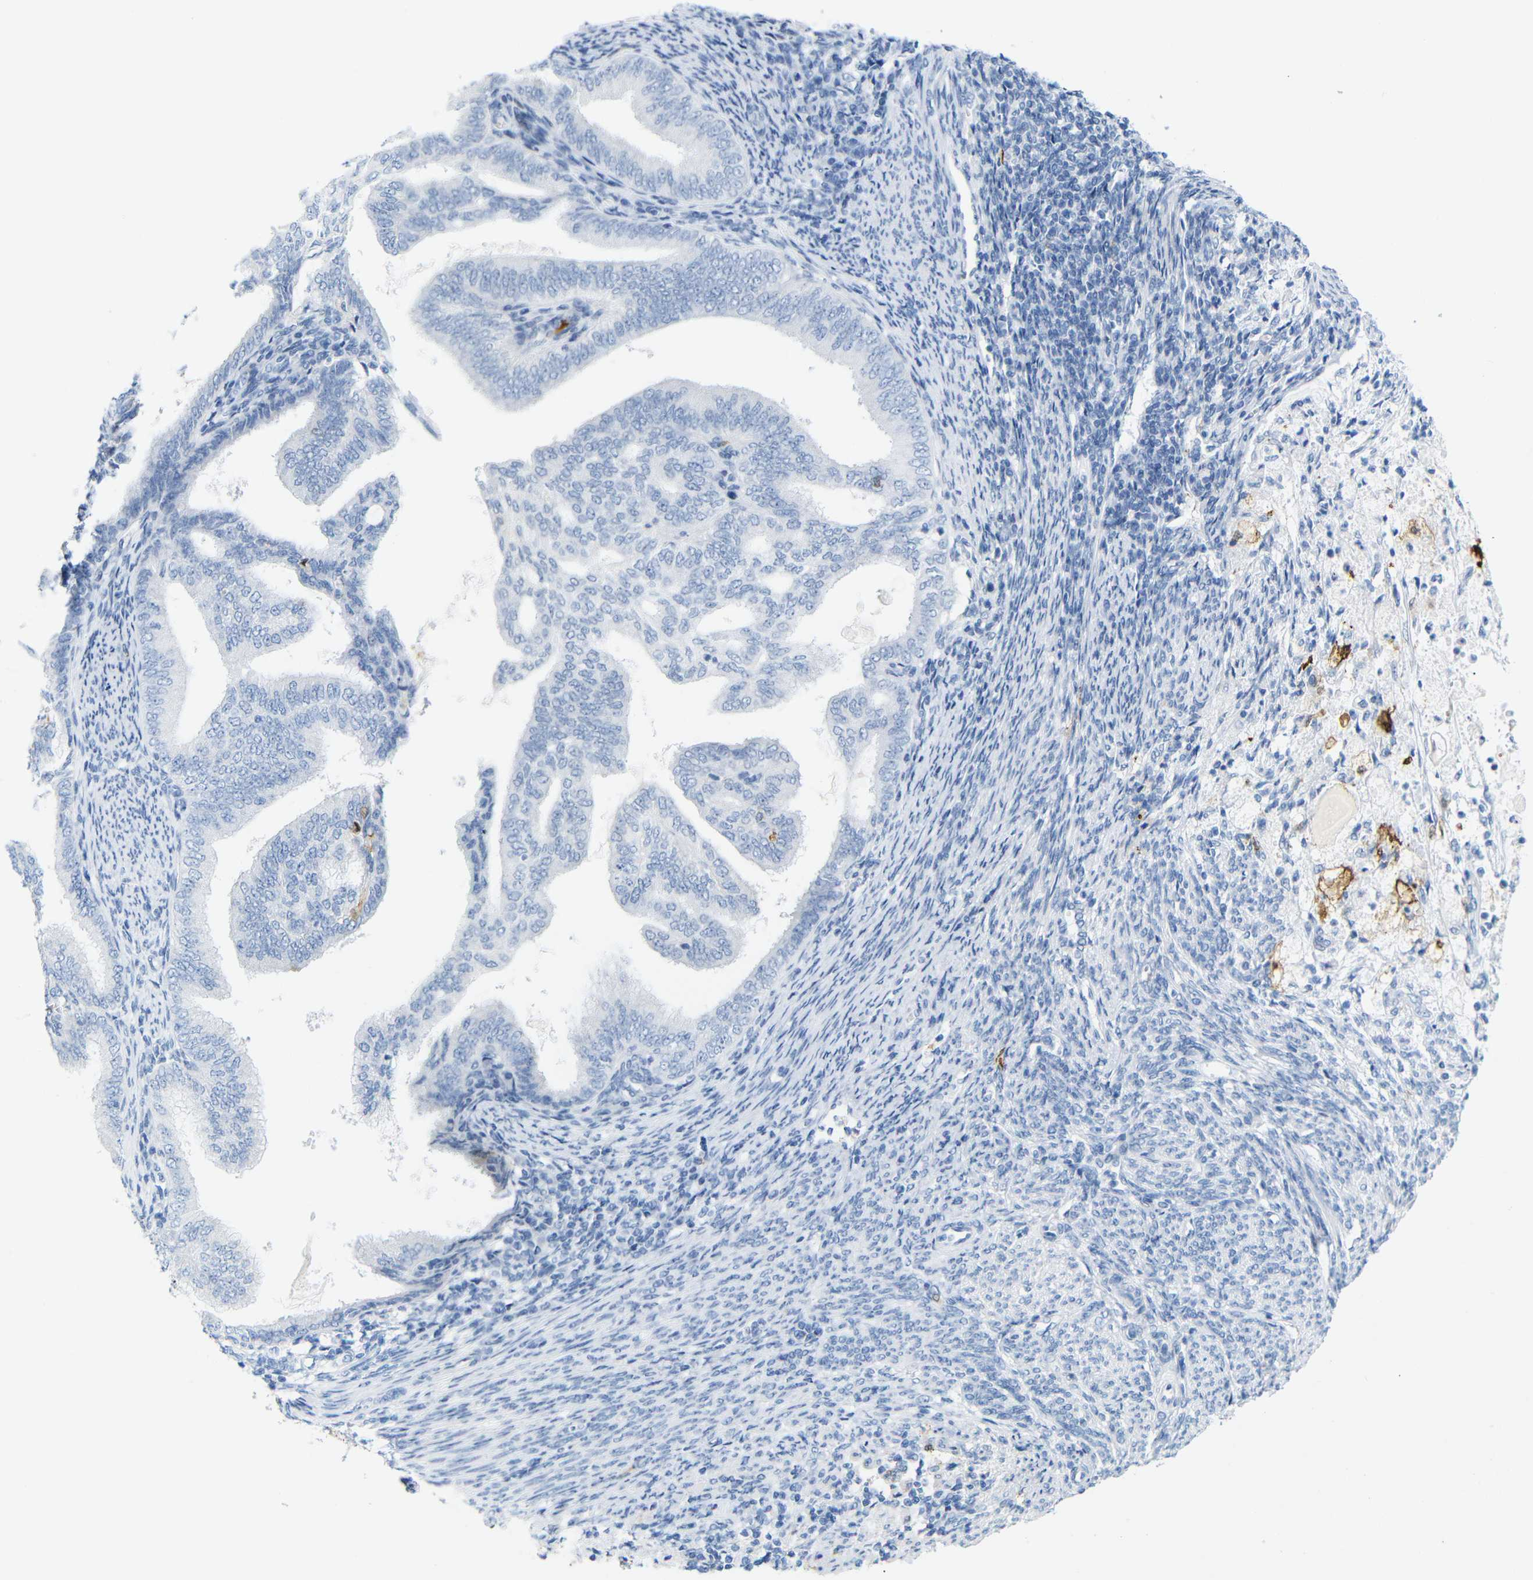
{"staining": {"intensity": "negative", "quantity": "none", "location": "none"}, "tissue": "endometrial cancer", "cell_type": "Tumor cells", "image_type": "cancer", "snomed": [{"axis": "morphology", "description": "Adenocarcinoma, NOS"}, {"axis": "topography", "description": "Endometrium"}], "caption": "Immunohistochemistry micrograph of human endometrial cancer stained for a protein (brown), which displays no expression in tumor cells.", "gene": "MT1A", "patient": {"sex": "female", "age": 58}}